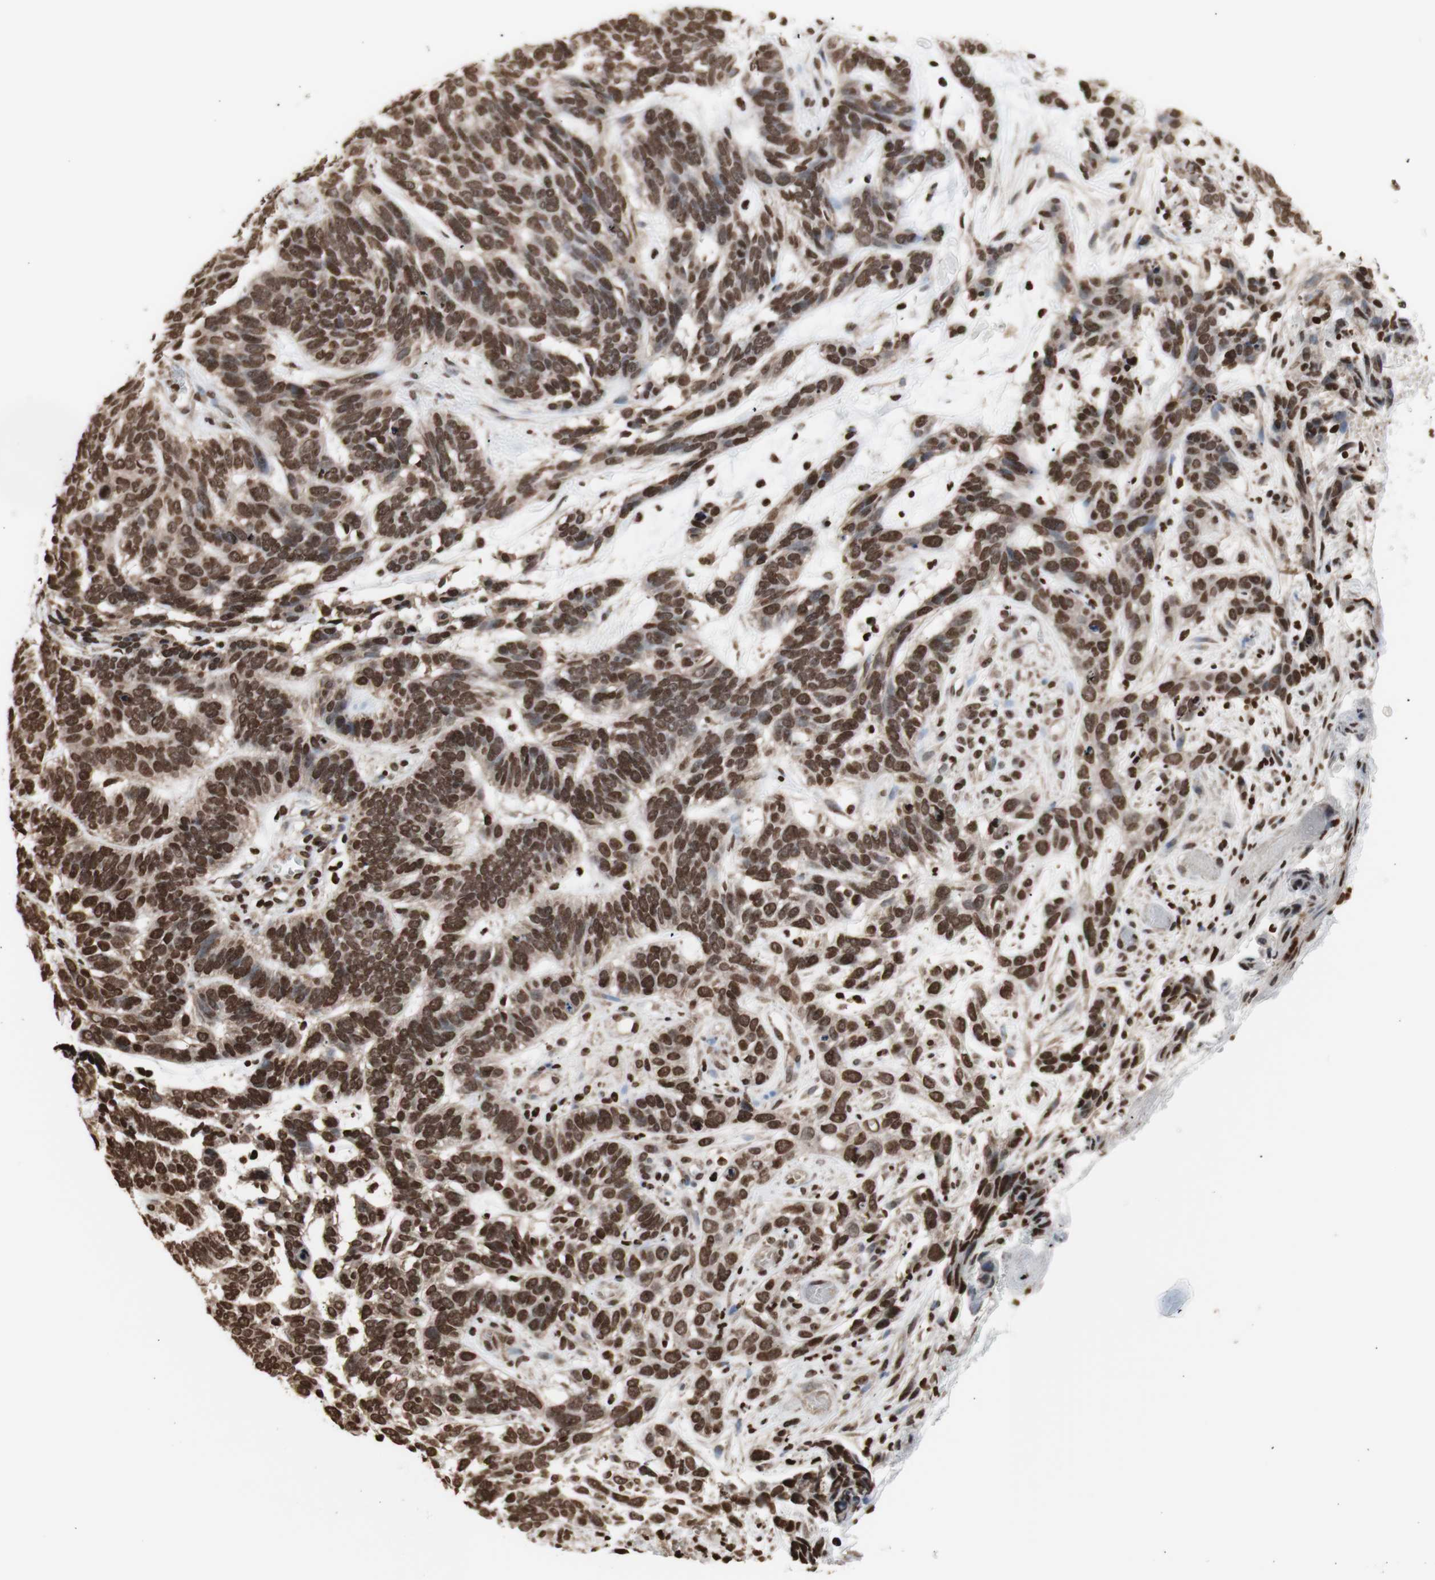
{"staining": {"intensity": "strong", "quantity": ">75%", "location": "nuclear"}, "tissue": "skin cancer", "cell_type": "Tumor cells", "image_type": "cancer", "snomed": [{"axis": "morphology", "description": "Basal cell carcinoma"}, {"axis": "topography", "description": "Skin"}], "caption": "Skin cancer stained for a protein (brown) reveals strong nuclear positive expression in about >75% of tumor cells.", "gene": "SNAI2", "patient": {"sex": "male", "age": 87}}